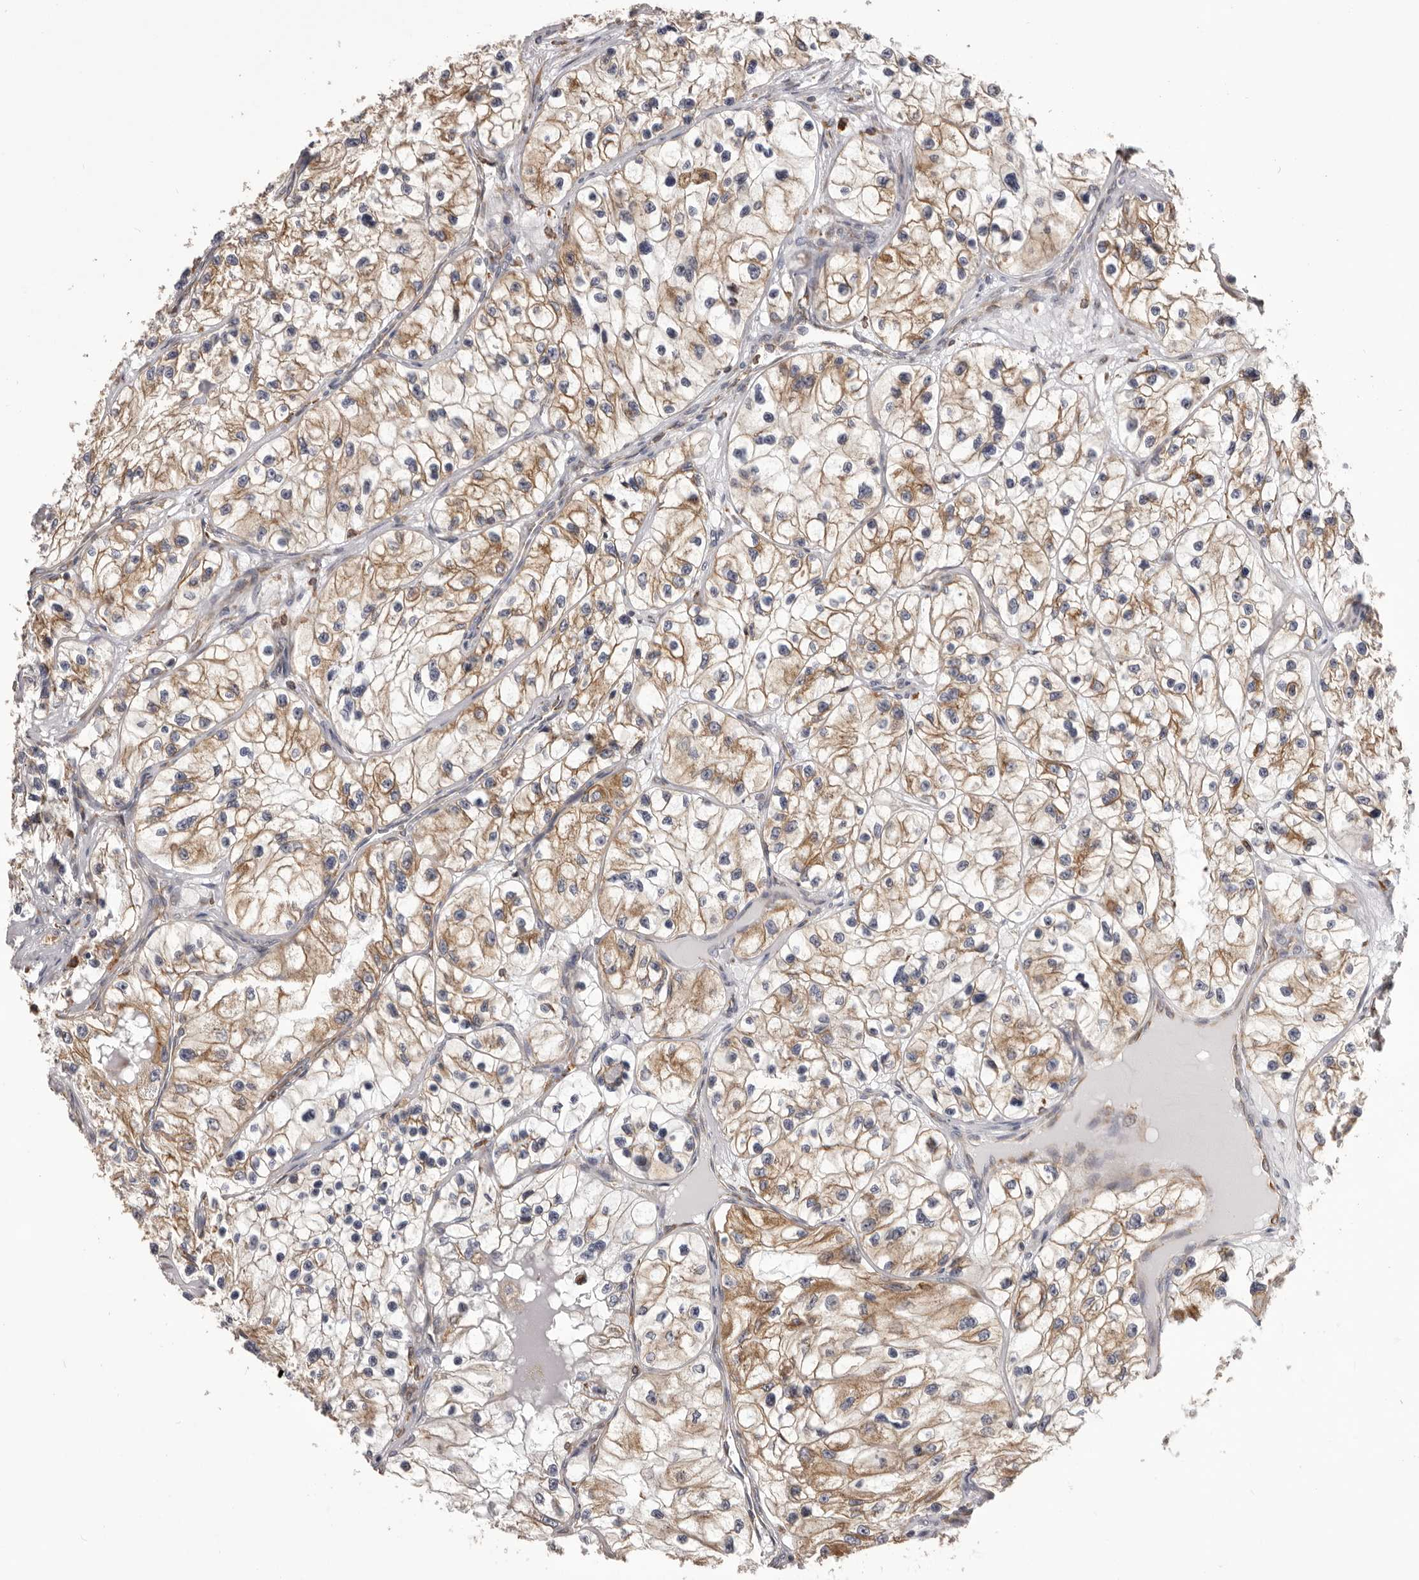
{"staining": {"intensity": "moderate", "quantity": ">75%", "location": "cytoplasmic/membranous"}, "tissue": "renal cancer", "cell_type": "Tumor cells", "image_type": "cancer", "snomed": [{"axis": "morphology", "description": "Adenocarcinoma, NOS"}, {"axis": "topography", "description": "Kidney"}], "caption": "A brown stain shows moderate cytoplasmic/membranous positivity of a protein in human adenocarcinoma (renal) tumor cells. (Brightfield microscopy of DAB IHC at high magnification).", "gene": "QRSL1", "patient": {"sex": "female", "age": 57}}